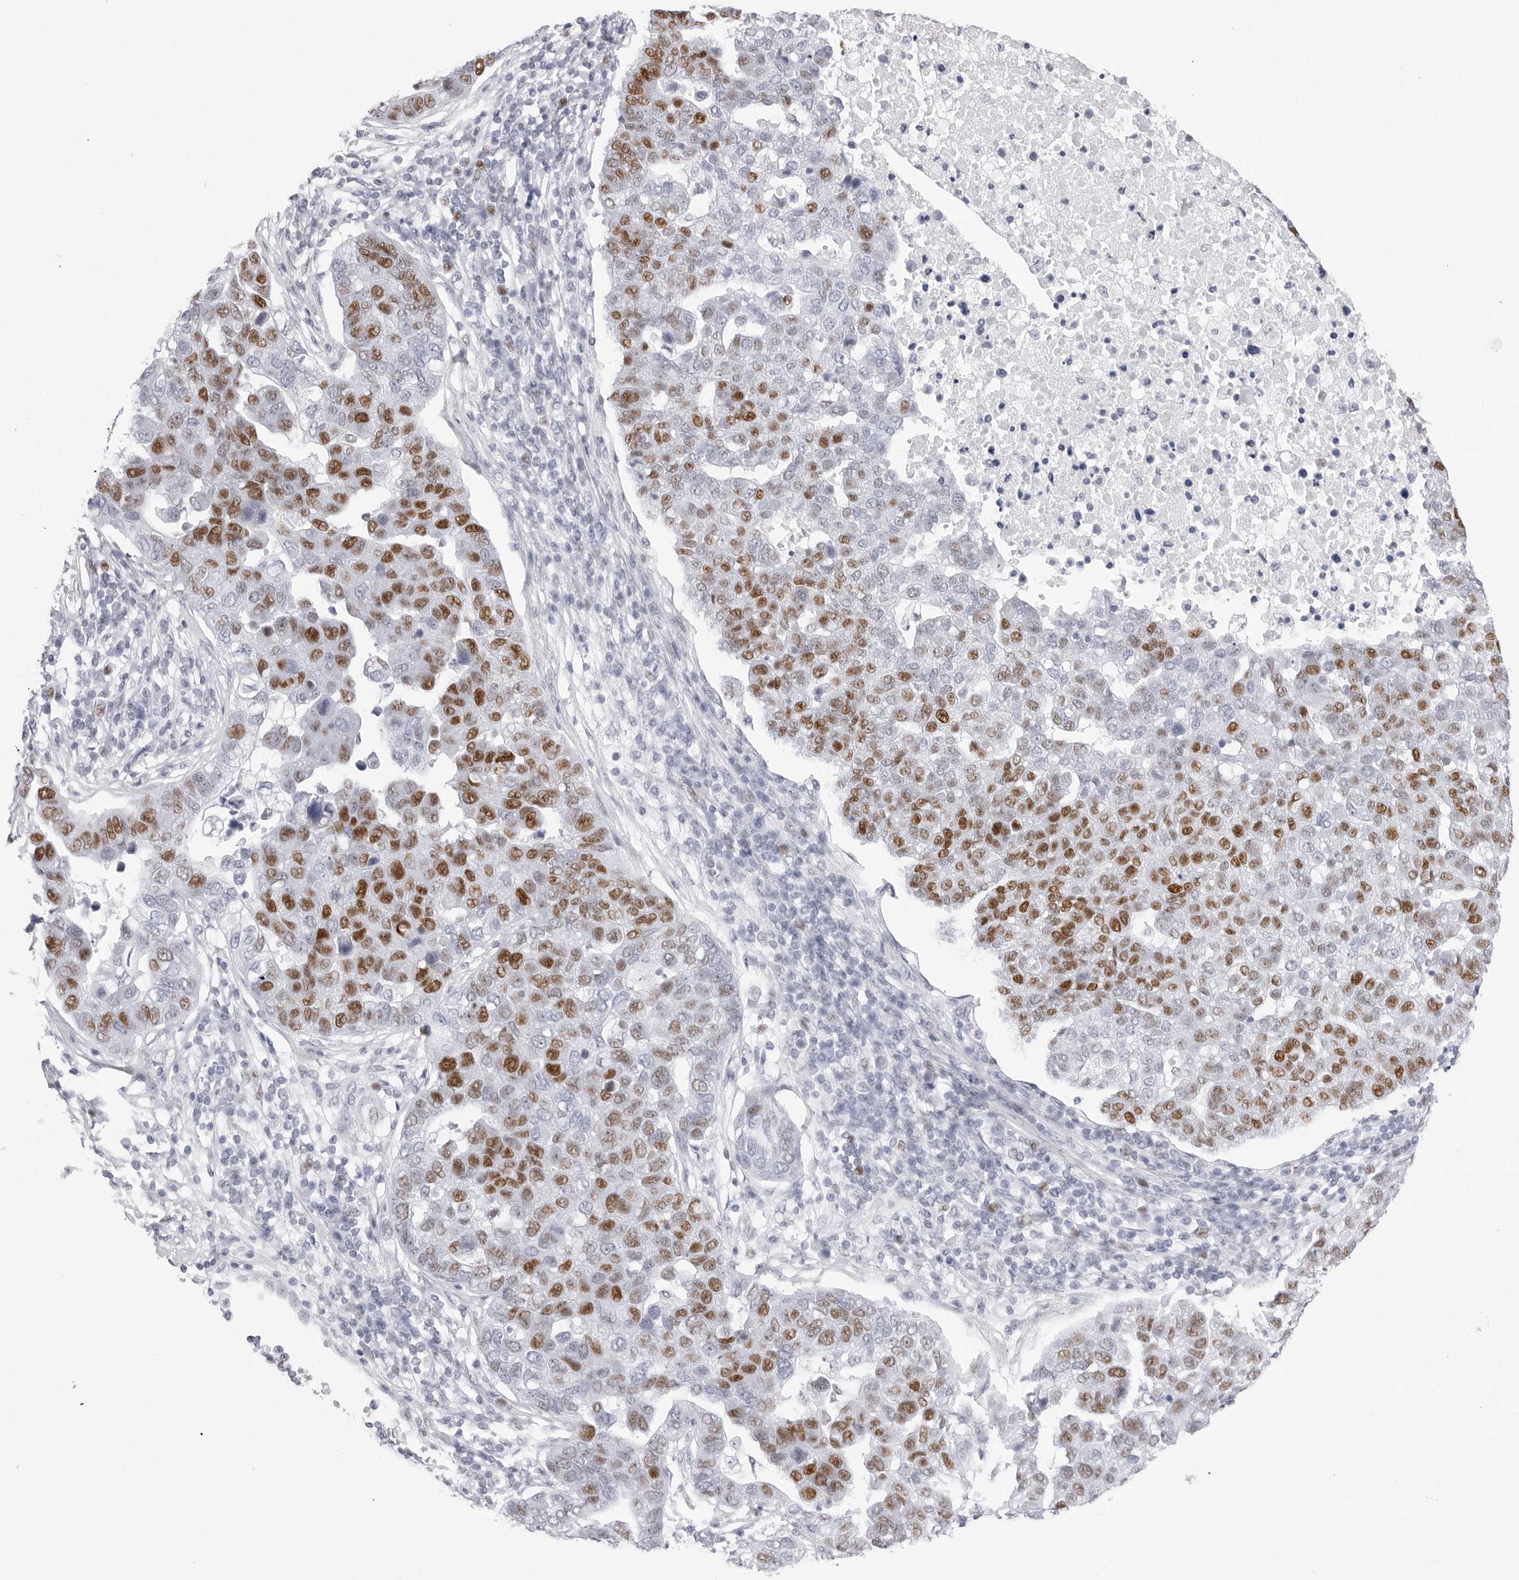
{"staining": {"intensity": "strong", "quantity": "25%-75%", "location": "nuclear"}, "tissue": "pancreatic cancer", "cell_type": "Tumor cells", "image_type": "cancer", "snomed": [{"axis": "morphology", "description": "Adenocarcinoma, NOS"}, {"axis": "topography", "description": "Pancreas"}], "caption": "Immunohistochemistry photomicrograph of neoplastic tissue: human pancreatic adenocarcinoma stained using immunohistochemistry shows high levels of strong protein expression localized specifically in the nuclear of tumor cells, appearing as a nuclear brown color.", "gene": "NASP", "patient": {"sex": "female", "age": 61}}